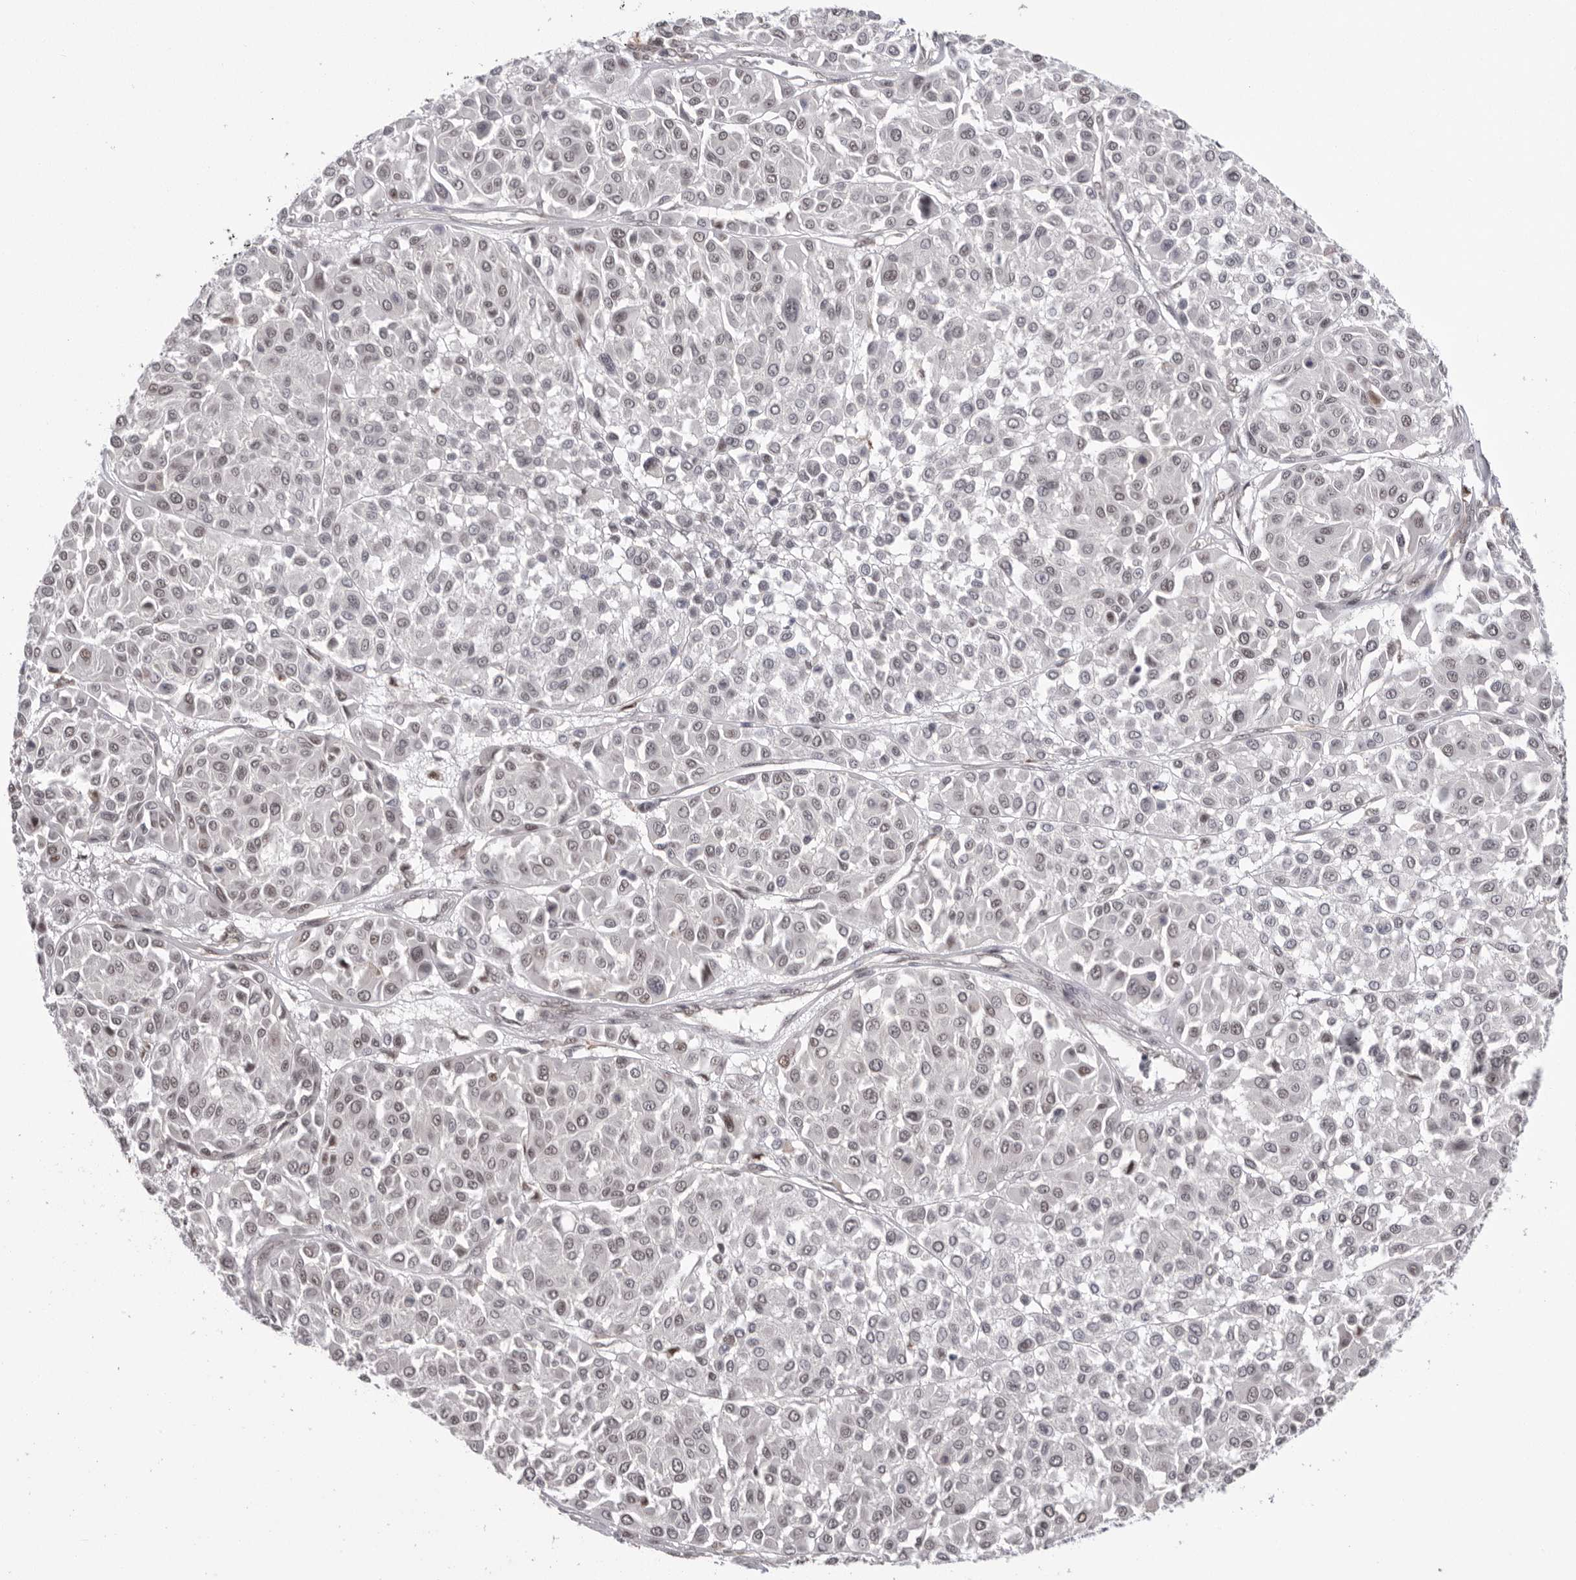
{"staining": {"intensity": "weak", "quantity": "<25%", "location": "nuclear"}, "tissue": "melanoma", "cell_type": "Tumor cells", "image_type": "cancer", "snomed": [{"axis": "morphology", "description": "Malignant melanoma, Metastatic site"}, {"axis": "topography", "description": "Soft tissue"}], "caption": "Micrograph shows no protein expression in tumor cells of malignant melanoma (metastatic site) tissue.", "gene": "BCLAF3", "patient": {"sex": "male", "age": 41}}